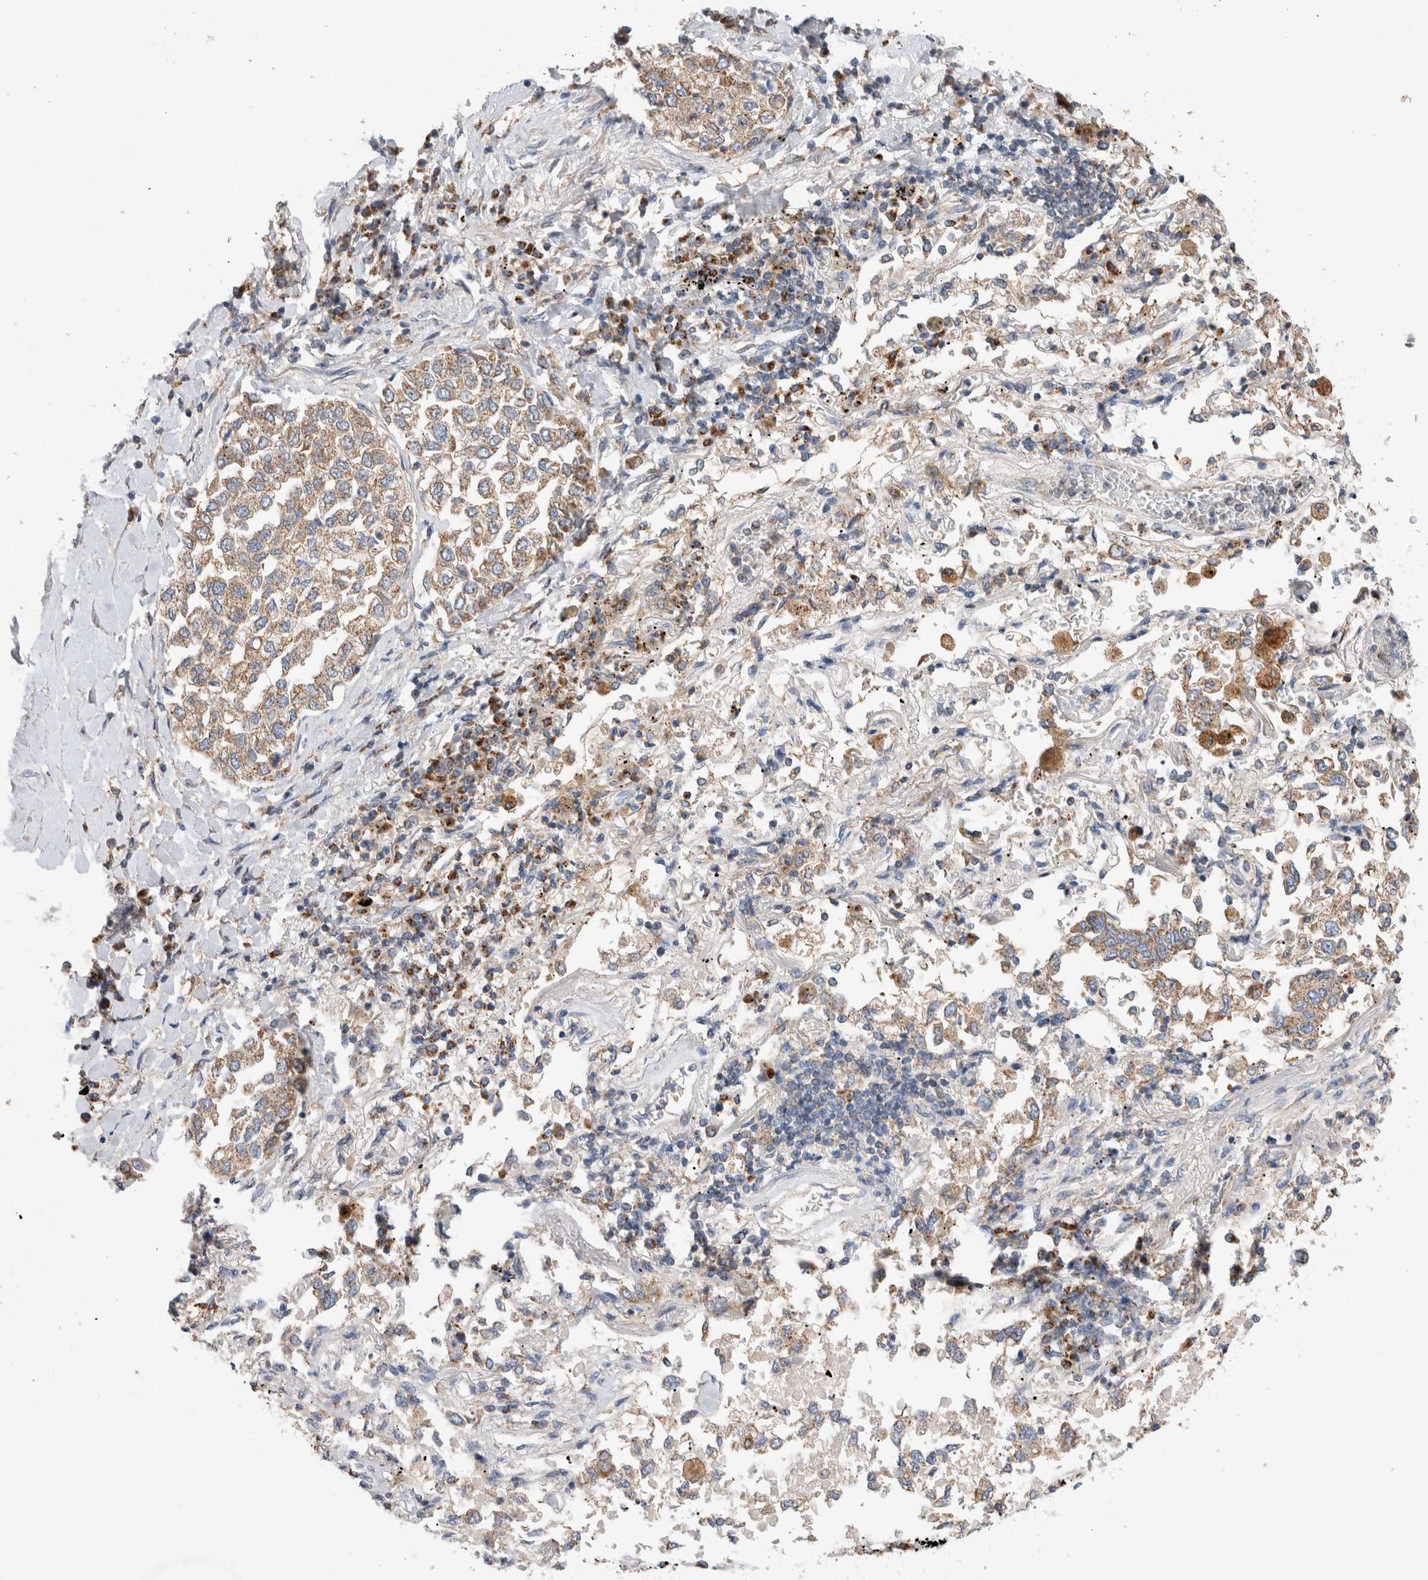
{"staining": {"intensity": "weak", "quantity": ">75%", "location": "cytoplasmic/membranous"}, "tissue": "lung cancer", "cell_type": "Tumor cells", "image_type": "cancer", "snomed": [{"axis": "morphology", "description": "Inflammation, NOS"}, {"axis": "morphology", "description": "Adenocarcinoma, NOS"}, {"axis": "topography", "description": "Lung"}], "caption": "Immunohistochemical staining of human lung adenocarcinoma demonstrates low levels of weak cytoplasmic/membranous expression in approximately >75% of tumor cells.", "gene": "IARS2", "patient": {"sex": "male", "age": 63}}